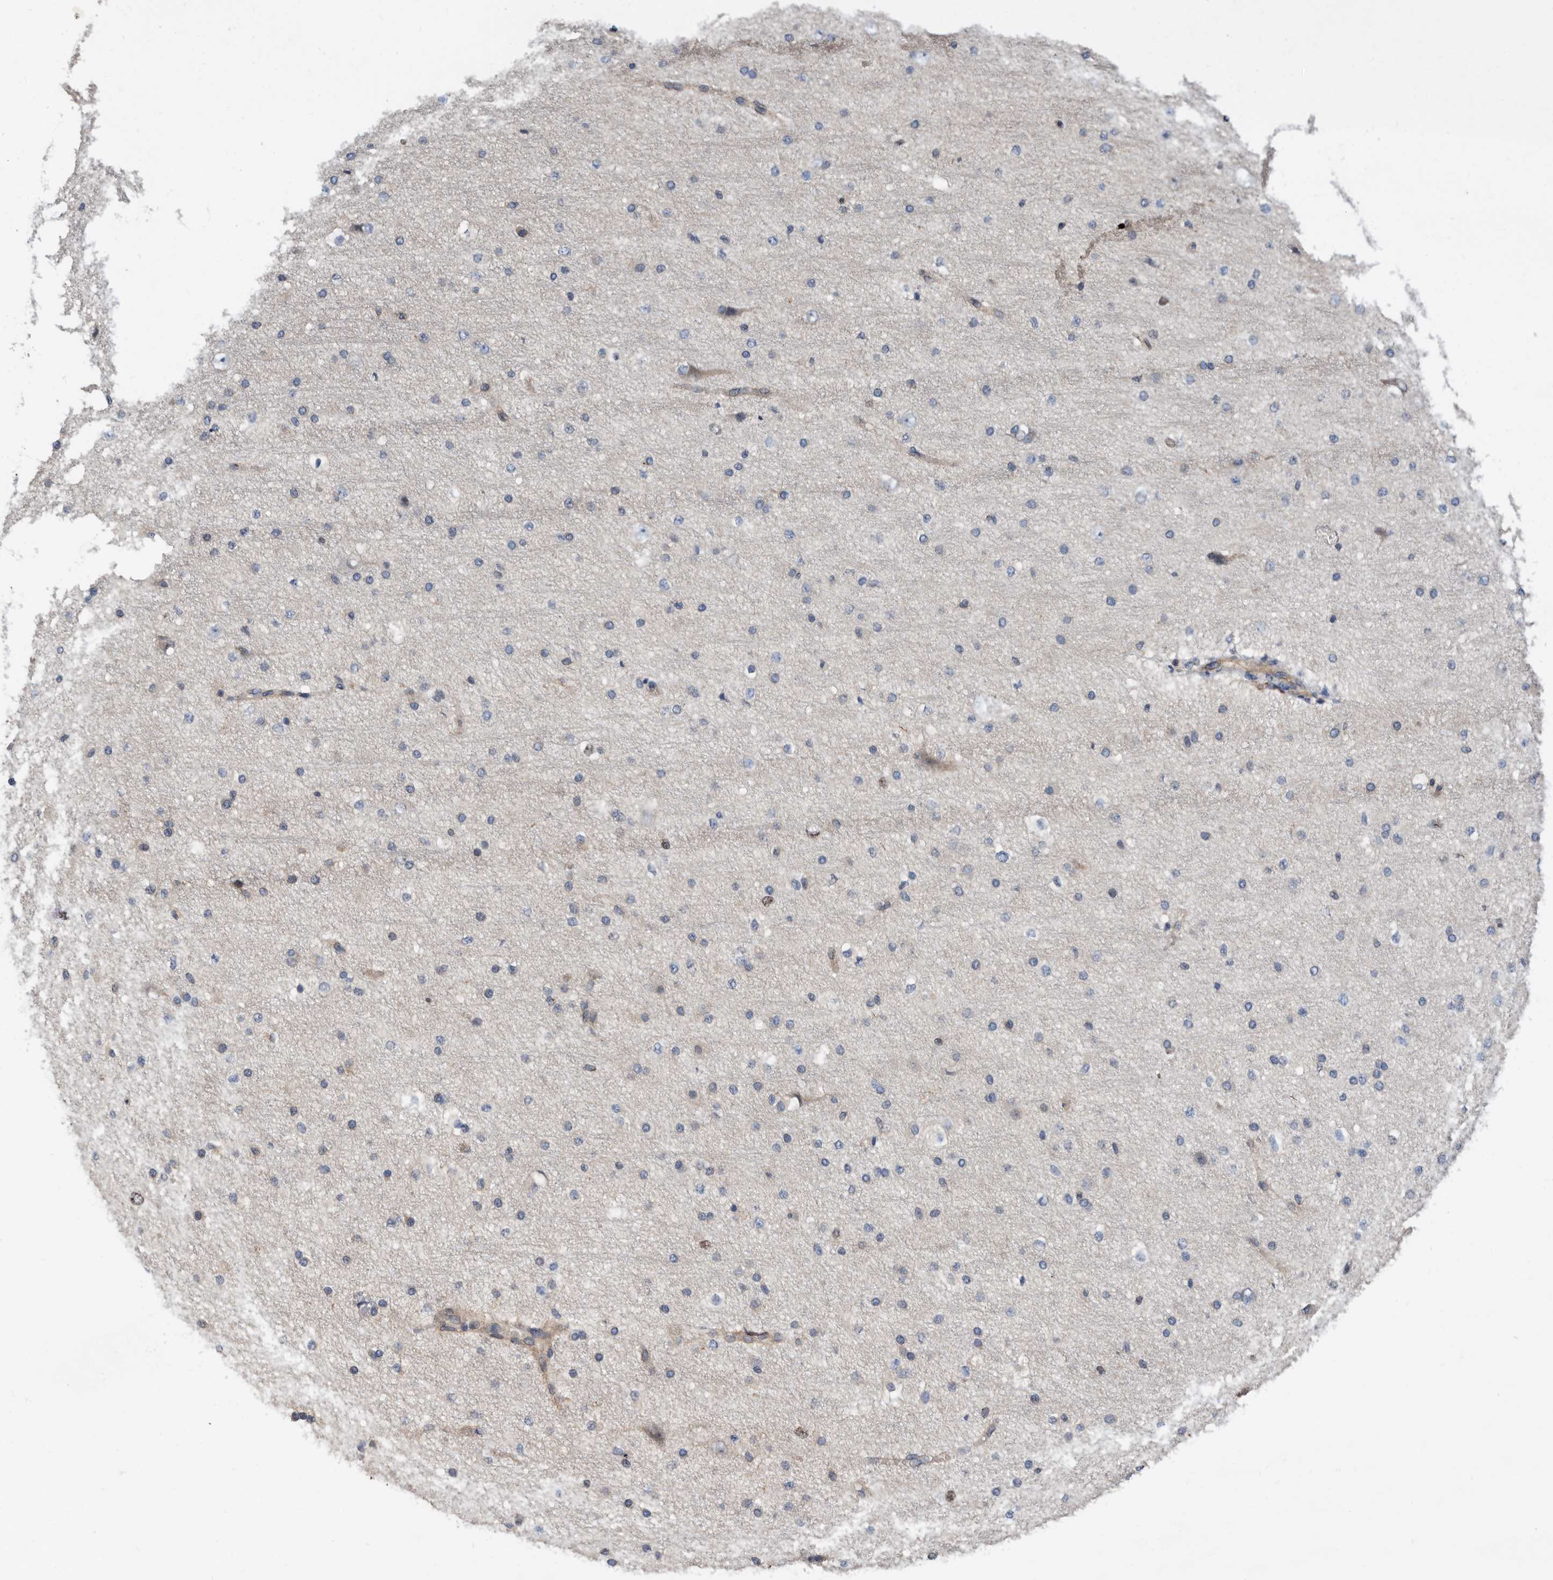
{"staining": {"intensity": "weak", "quantity": ">75%", "location": "cytoplasmic/membranous"}, "tissue": "cerebral cortex", "cell_type": "Endothelial cells", "image_type": "normal", "snomed": [{"axis": "morphology", "description": "Normal tissue, NOS"}, {"axis": "morphology", "description": "Developmental malformation"}, {"axis": "topography", "description": "Cerebral cortex"}], "caption": "A micrograph of human cerebral cortex stained for a protein demonstrates weak cytoplasmic/membranous brown staining in endothelial cells.", "gene": "ATAD2", "patient": {"sex": "female", "age": 30}}